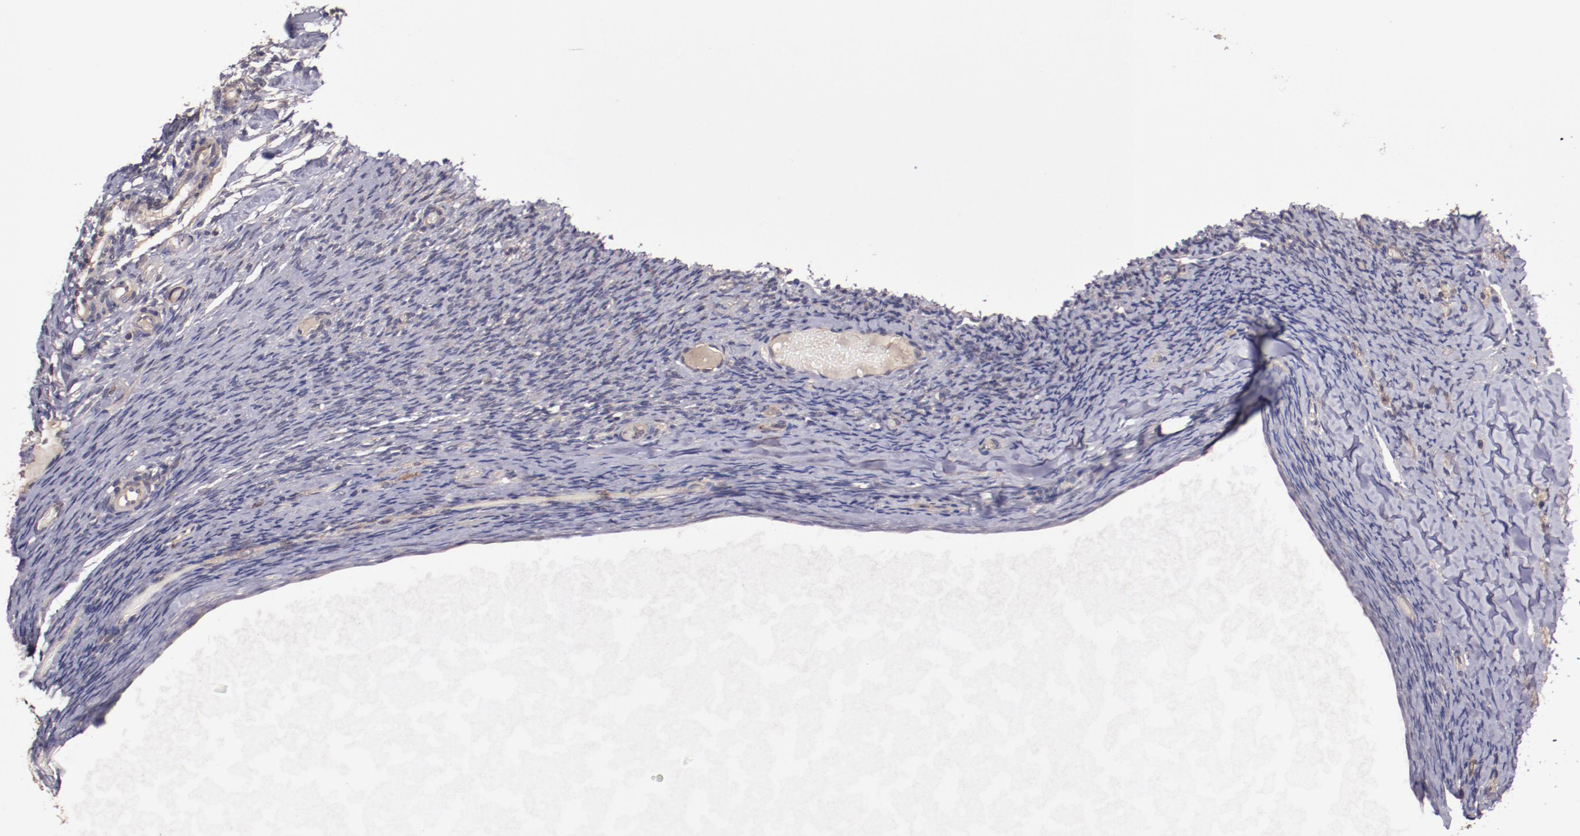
{"staining": {"intensity": "weak", "quantity": ">75%", "location": "cytoplasmic/membranous"}, "tissue": "ovary", "cell_type": "Ovarian stroma cells", "image_type": "normal", "snomed": [{"axis": "morphology", "description": "Normal tissue, NOS"}, {"axis": "topography", "description": "Ovary"}], "caption": "Immunohistochemical staining of normal human ovary displays low levels of weak cytoplasmic/membranous expression in approximately >75% of ovarian stroma cells.", "gene": "FTSJ1", "patient": {"sex": "female", "age": 60}}